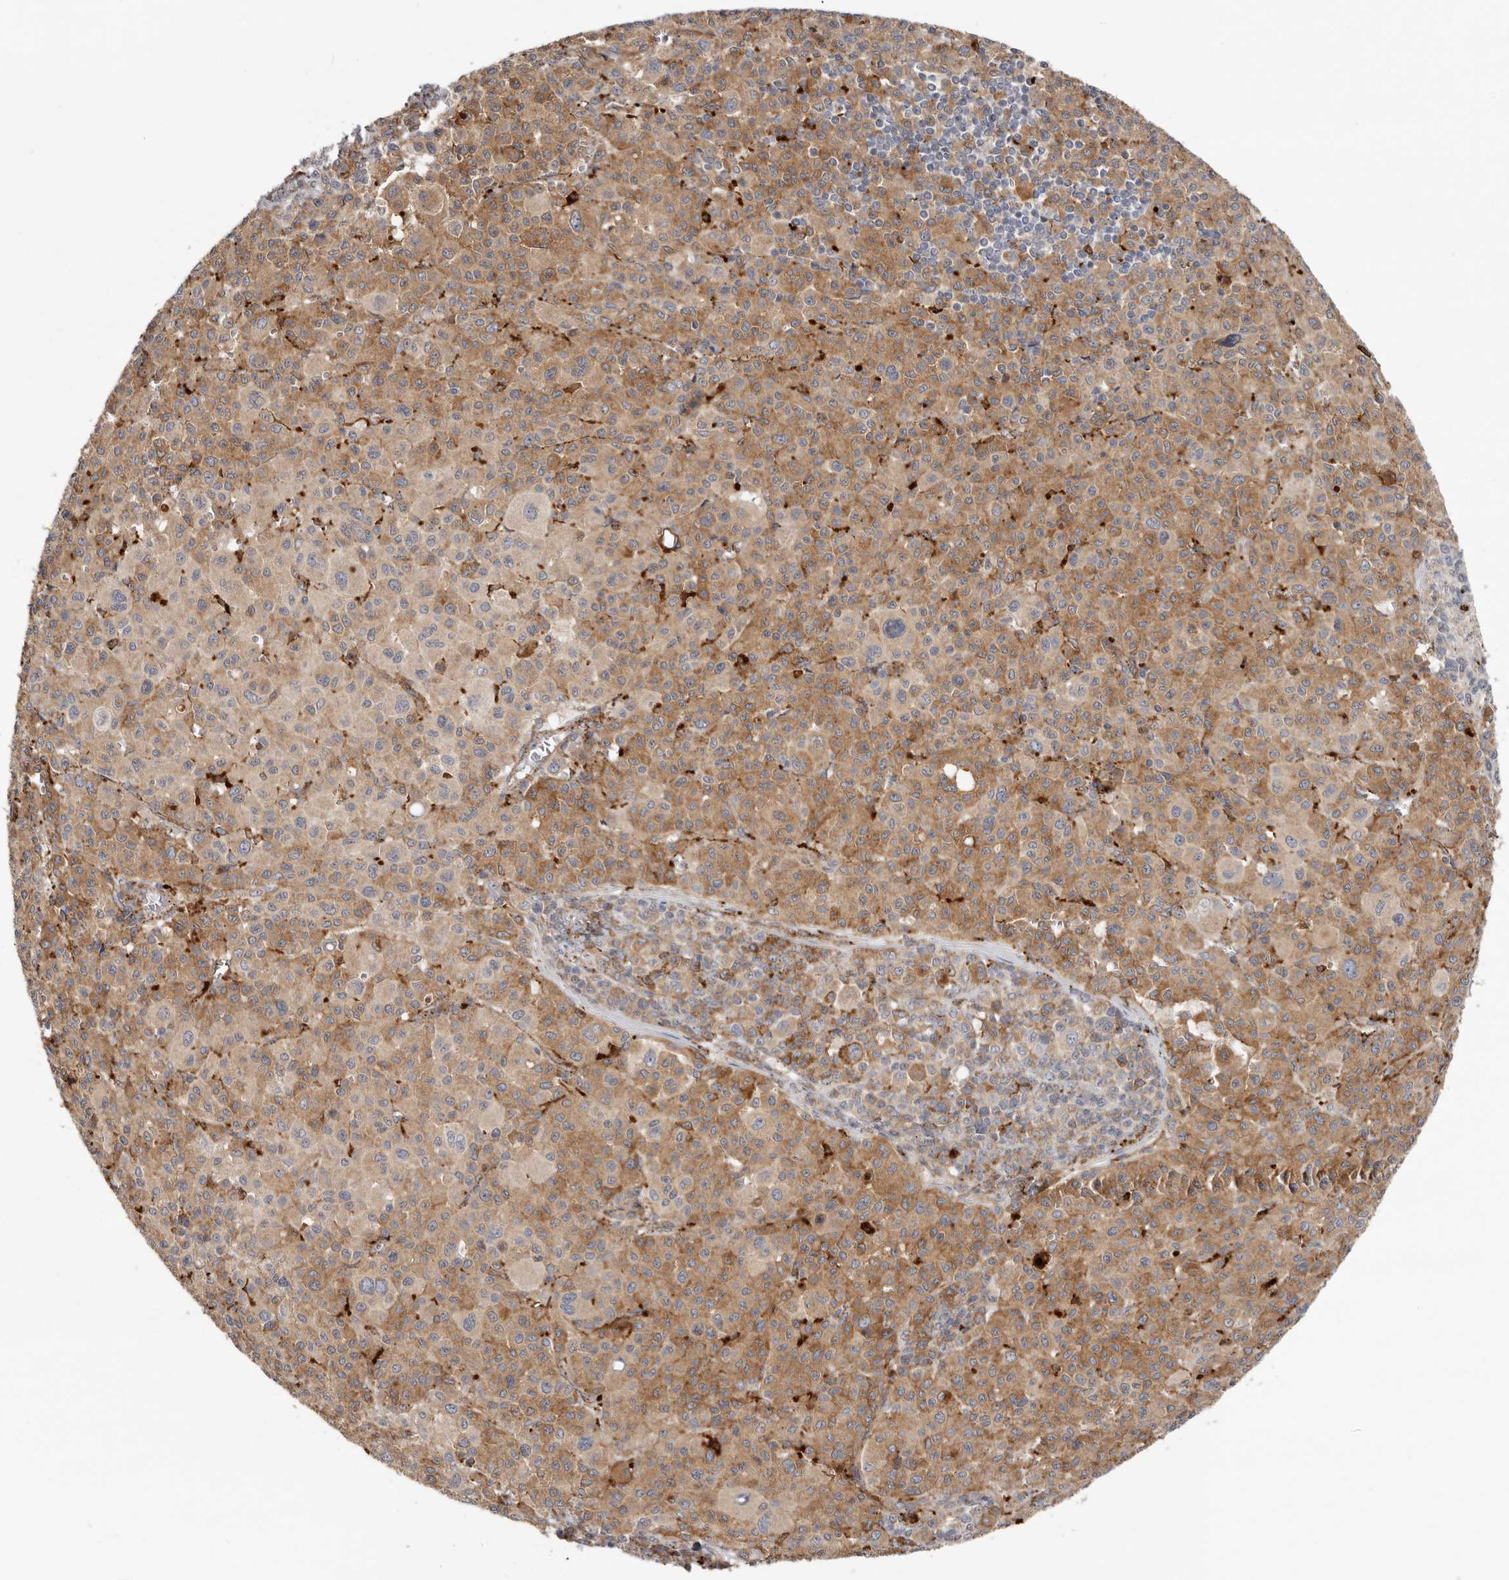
{"staining": {"intensity": "moderate", "quantity": ">75%", "location": "cytoplasmic/membranous"}, "tissue": "melanoma", "cell_type": "Tumor cells", "image_type": "cancer", "snomed": [{"axis": "morphology", "description": "Malignant melanoma, Metastatic site"}, {"axis": "topography", "description": "Skin"}], "caption": "Immunohistochemistry (DAB) staining of human melanoma exhibits moderate cytoplasmic/membranous protein positivity in approximately >75% of tumor cells.", "gene": "GRN", "patient": {"sex": "female", "age": 74}}